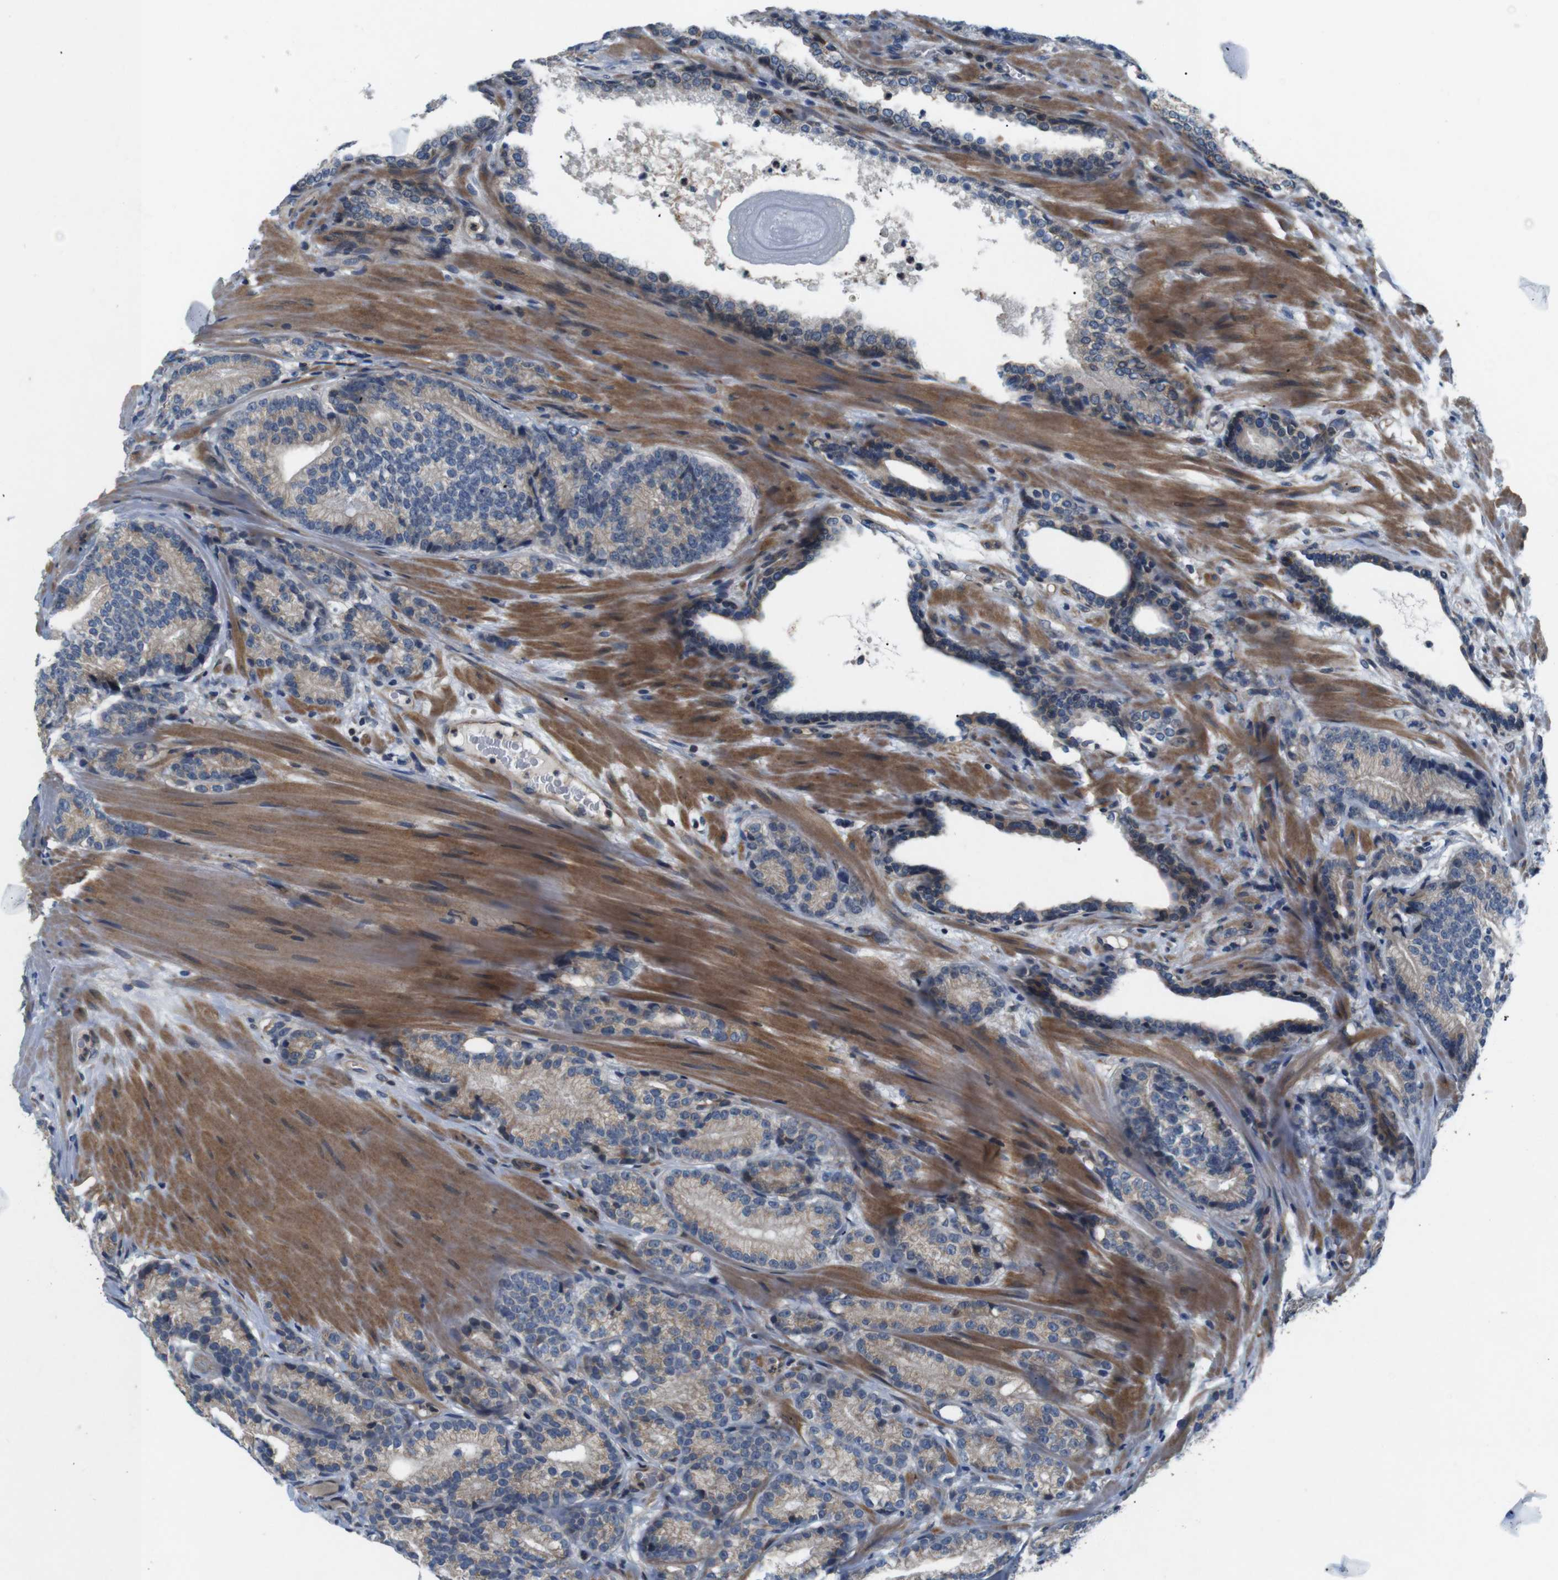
{"staining": {"intensity": "moderate", "quantity": "25%-75%", "location": "cytoplasmic/membranous"}, "tissue": "prostate cancer", "cell_type": "Tumor cells", "image_type": "cancer", "snomed": [{"axis": "morphology", "description": "Adenocarcinoma, High grade"}, {"axis": "topography", "description": "Prostate"}], "caption": "Immunohistochemical staining of human prostate high-grade adenocarcinoma reveals medium levels of moderate cytoplasmic/membranous expression in about 25%-75% of tumor cells.", "gene": "JAK1", "patient": {"sex": "male", "age": 61}}